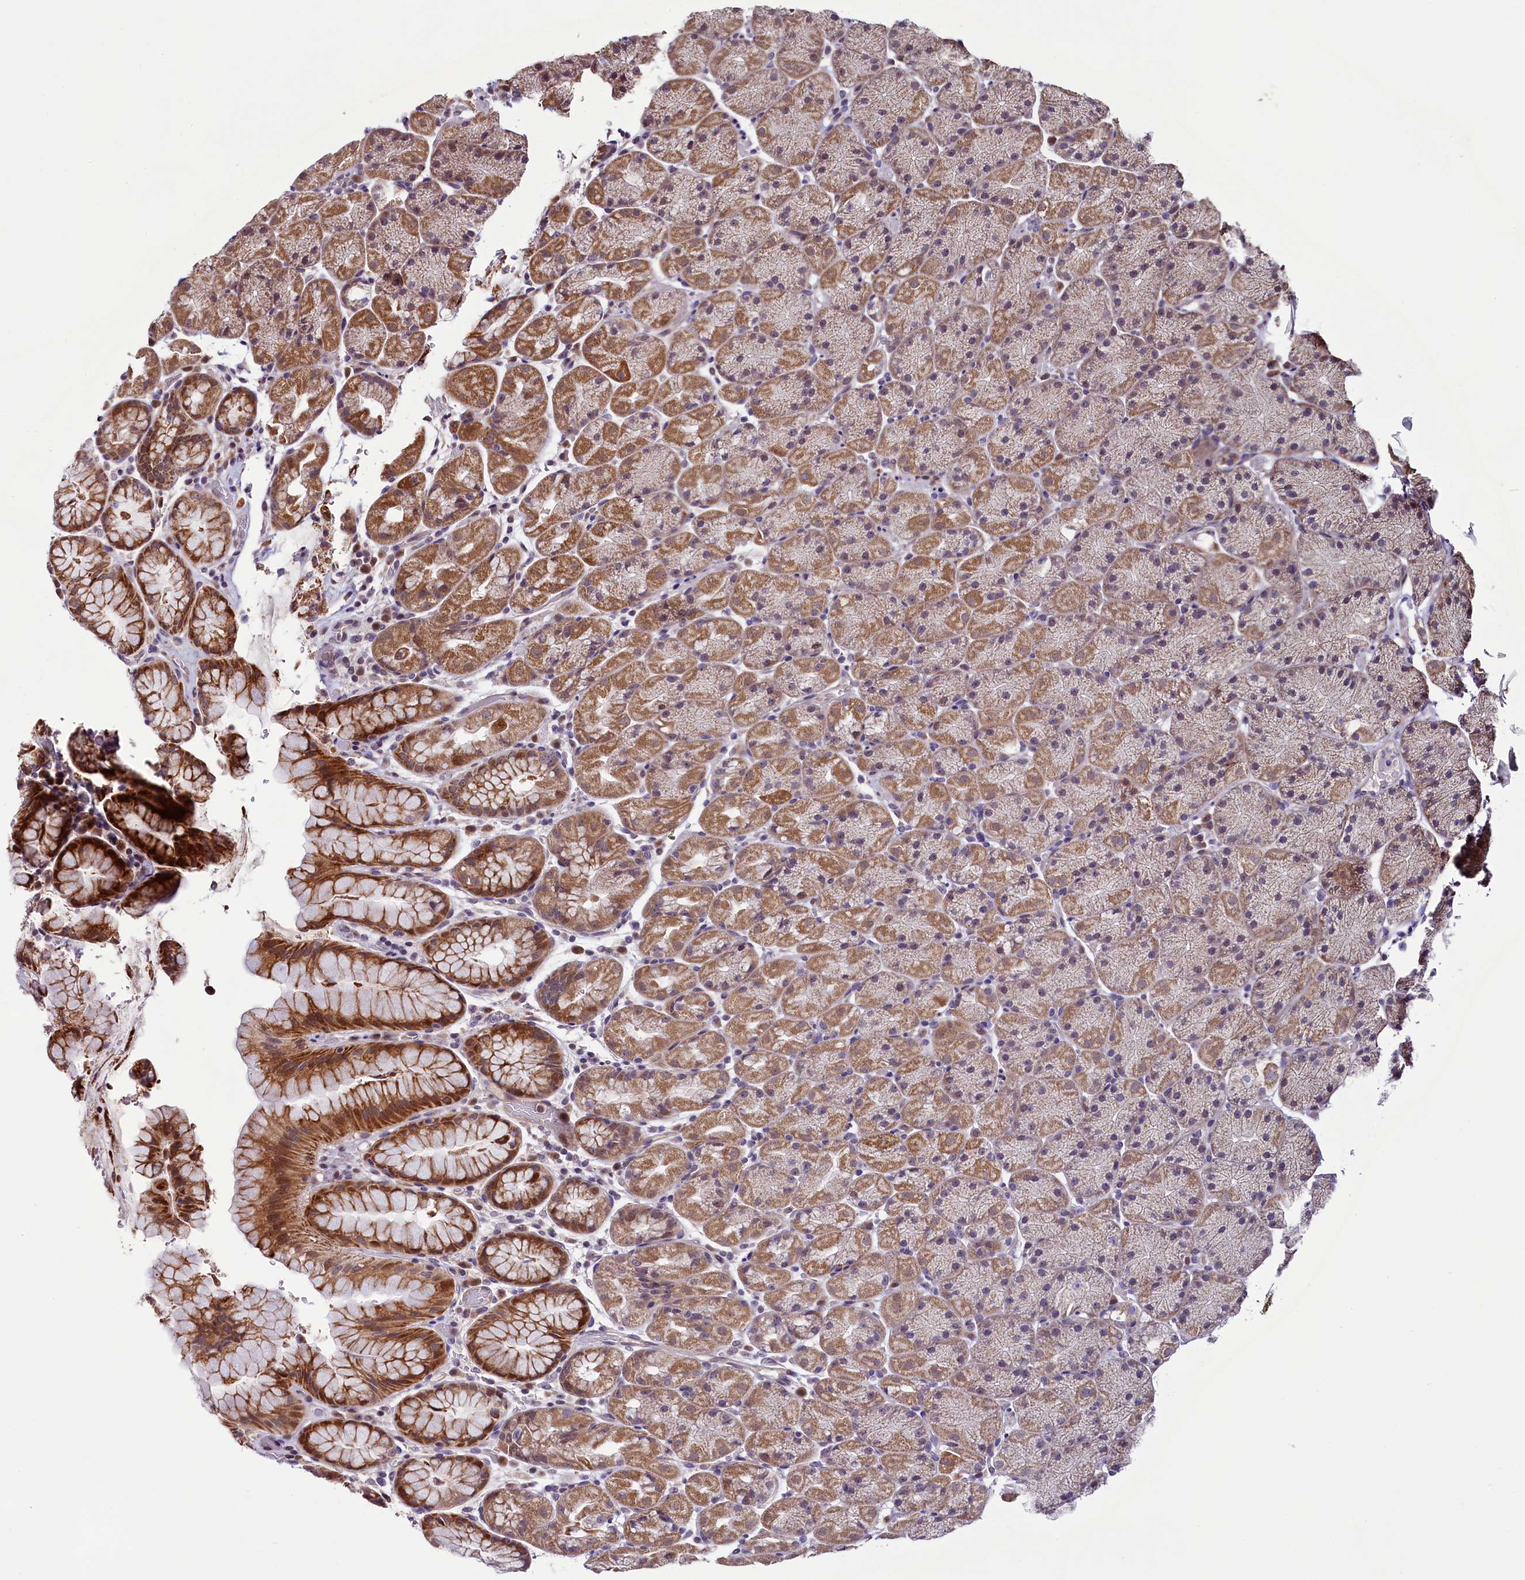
{"staining": {"intensity": "moderate", "quantity": ">75%", "location": "cytoplasmic/membranous,nuclear"}, "tissue": "stomach", "cell_type": "Glandular cells", "image_type": "normal", "snomed": [{"axis": "morphology", "description": "Normal tissue, NOS"}, {"axis": "topography", "description": "Stomach, upper"}, {"axis": "topography", "description": "Stomach, lower"}], "caption": "Protein analysis of normal stomach demonstrates moderate cytoplasmic/membranous,nuclear positivity in about >75% of glandular cells. Immunohistochemistry (ihc) stains the protein of interest in brown and the nuclei are stained blue.", "gene": "RPUSD2", "patient": {"sex": "male", "age": 67}}